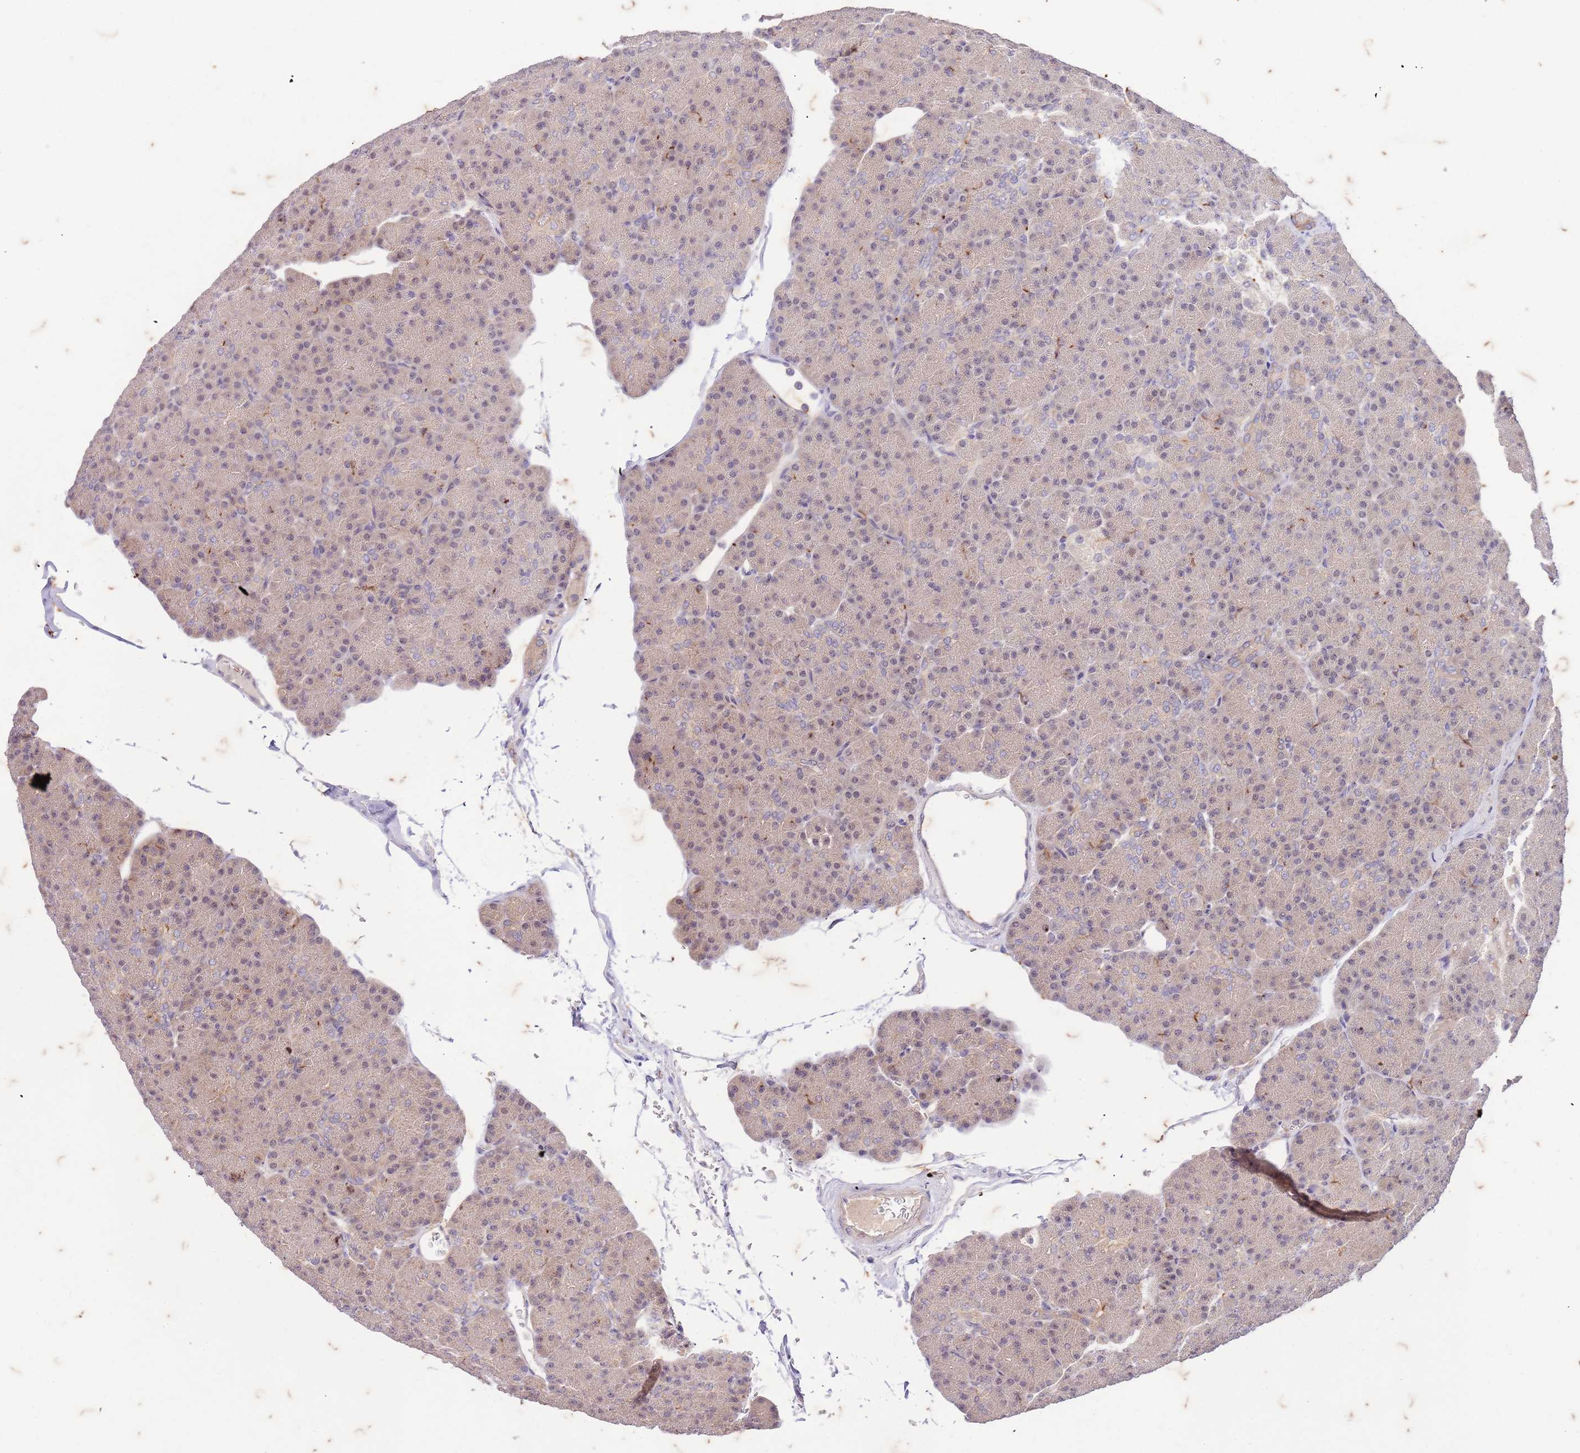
{"staining": {"intensity": "weak", "quantity": "25%-75%", "location": "cytoplasmic/membranous,nuclear"}, "tissue": "pancreas", "cell_type": "Exocrine glandular cells", "image_type": "normal", "snomed": [{"axis": "morphology", "description": "Normal tissue, NOS"}, {"axis": "topography", "description": "Pancreas"}], "caption": "Benign pancreas displays weak cytoplasmic/membranous,nuclear expression in about 25%-75% of exocrine glandular cells, visualized by immunohistochemistry. The protein is shown in brown color, while the nuclei are stained blue.", "gene": "RAPGEF3", "patient": {"sex": "female", "age": 43}}